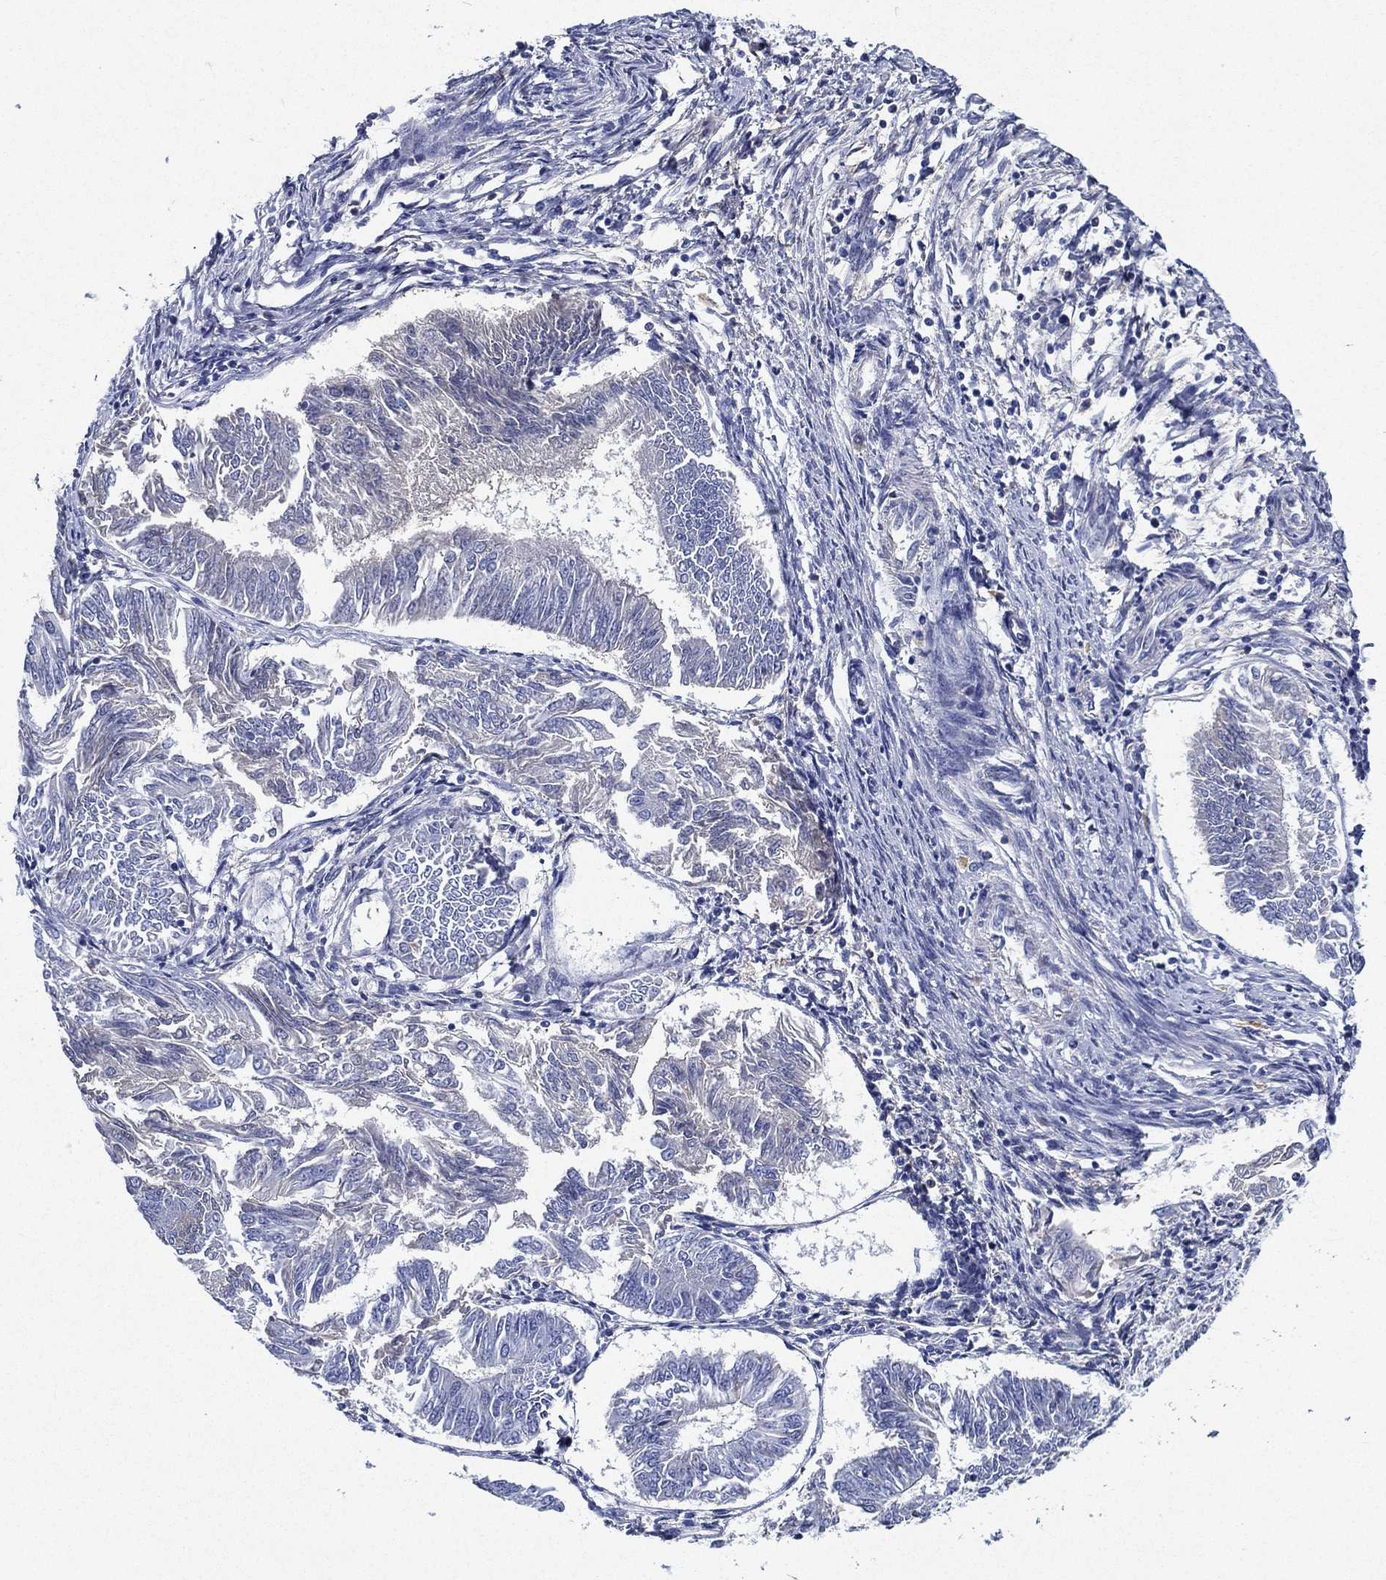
{"staining": {"intensity": "negative", "quantity": "none", "location": "none"}, "tissue": "endometrial cancer", "cell_type": "Tumor cells", "image_type": "cancer", "snomed": [{"axis": "morphology", "description": "Adenocarcinoma, NOS"}, {"axis": "topography", "description": "Endometrium"}], "caption": "Tumor cells are negative for brown protein staining in endometrial cancer.", "gene": "TMPRSS11D", "patient": {"sex": "female", "age": 58}}